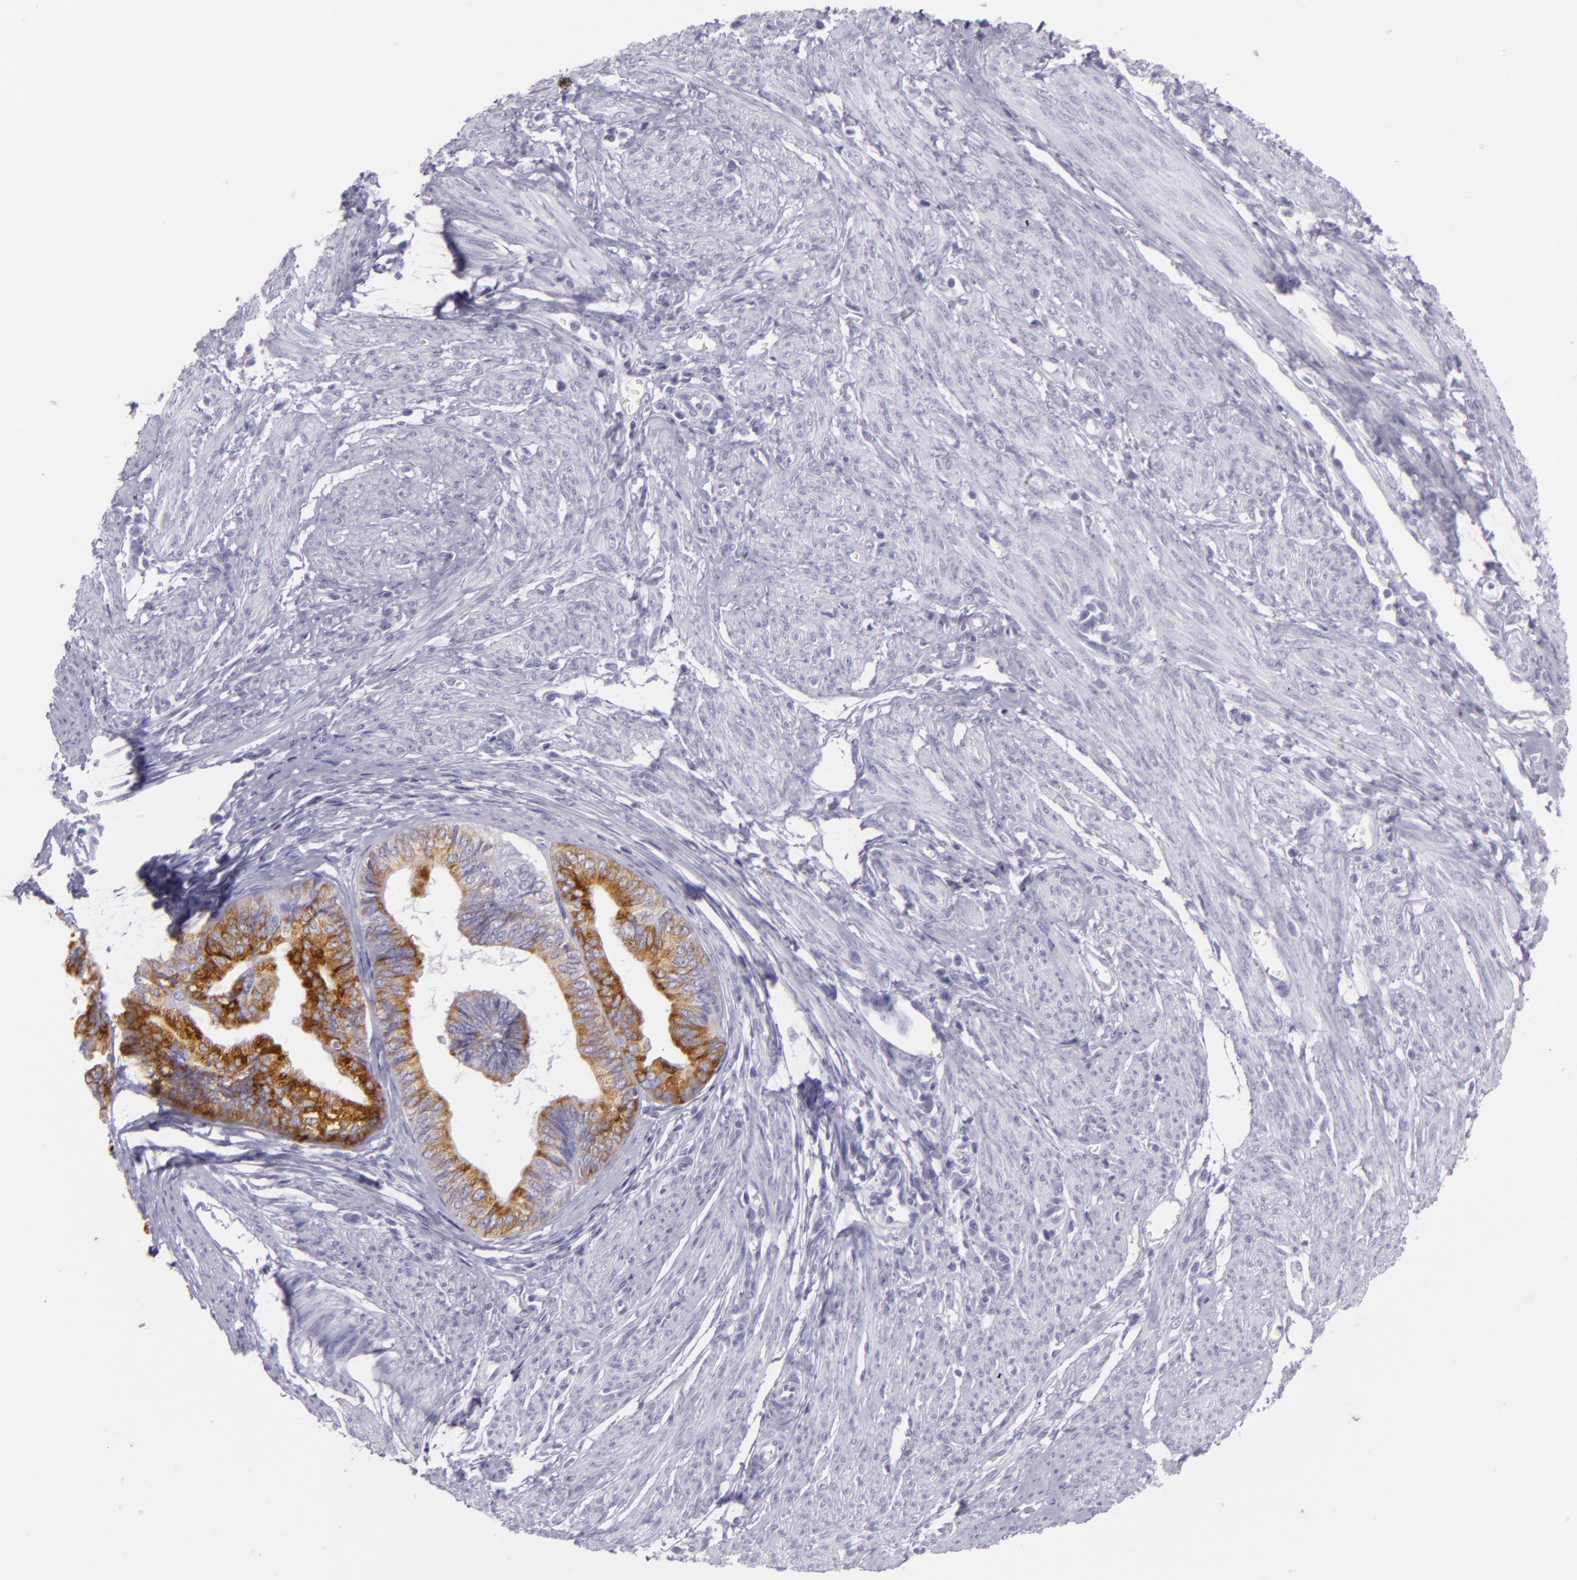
{"staining": {"intensity": "strong", "quantity": "<25%", "location": "cytoplasmic/membranous"}, "tissue": "endometrial cancer", "cell_type": "Tumor cells", "image_type": "cancer", "snomed": [{"axis": "morphology", "description": "Adenocarcinoma, NOS"}, {"axis": "topography", "description": "Endometrium"}], "caption": "Immunohistochemistry of endometrial cancer (adenocarcinoma) shows medium levels of strong cytoplasmic/membranous expression in approximately <25% of tumor cells. Immunohistochemistry (ihc) stains the protein of interest in brown and the nuclei are stained blue.", "gene": "MUC6", "patient": {"sex": "female", "age": 75}}